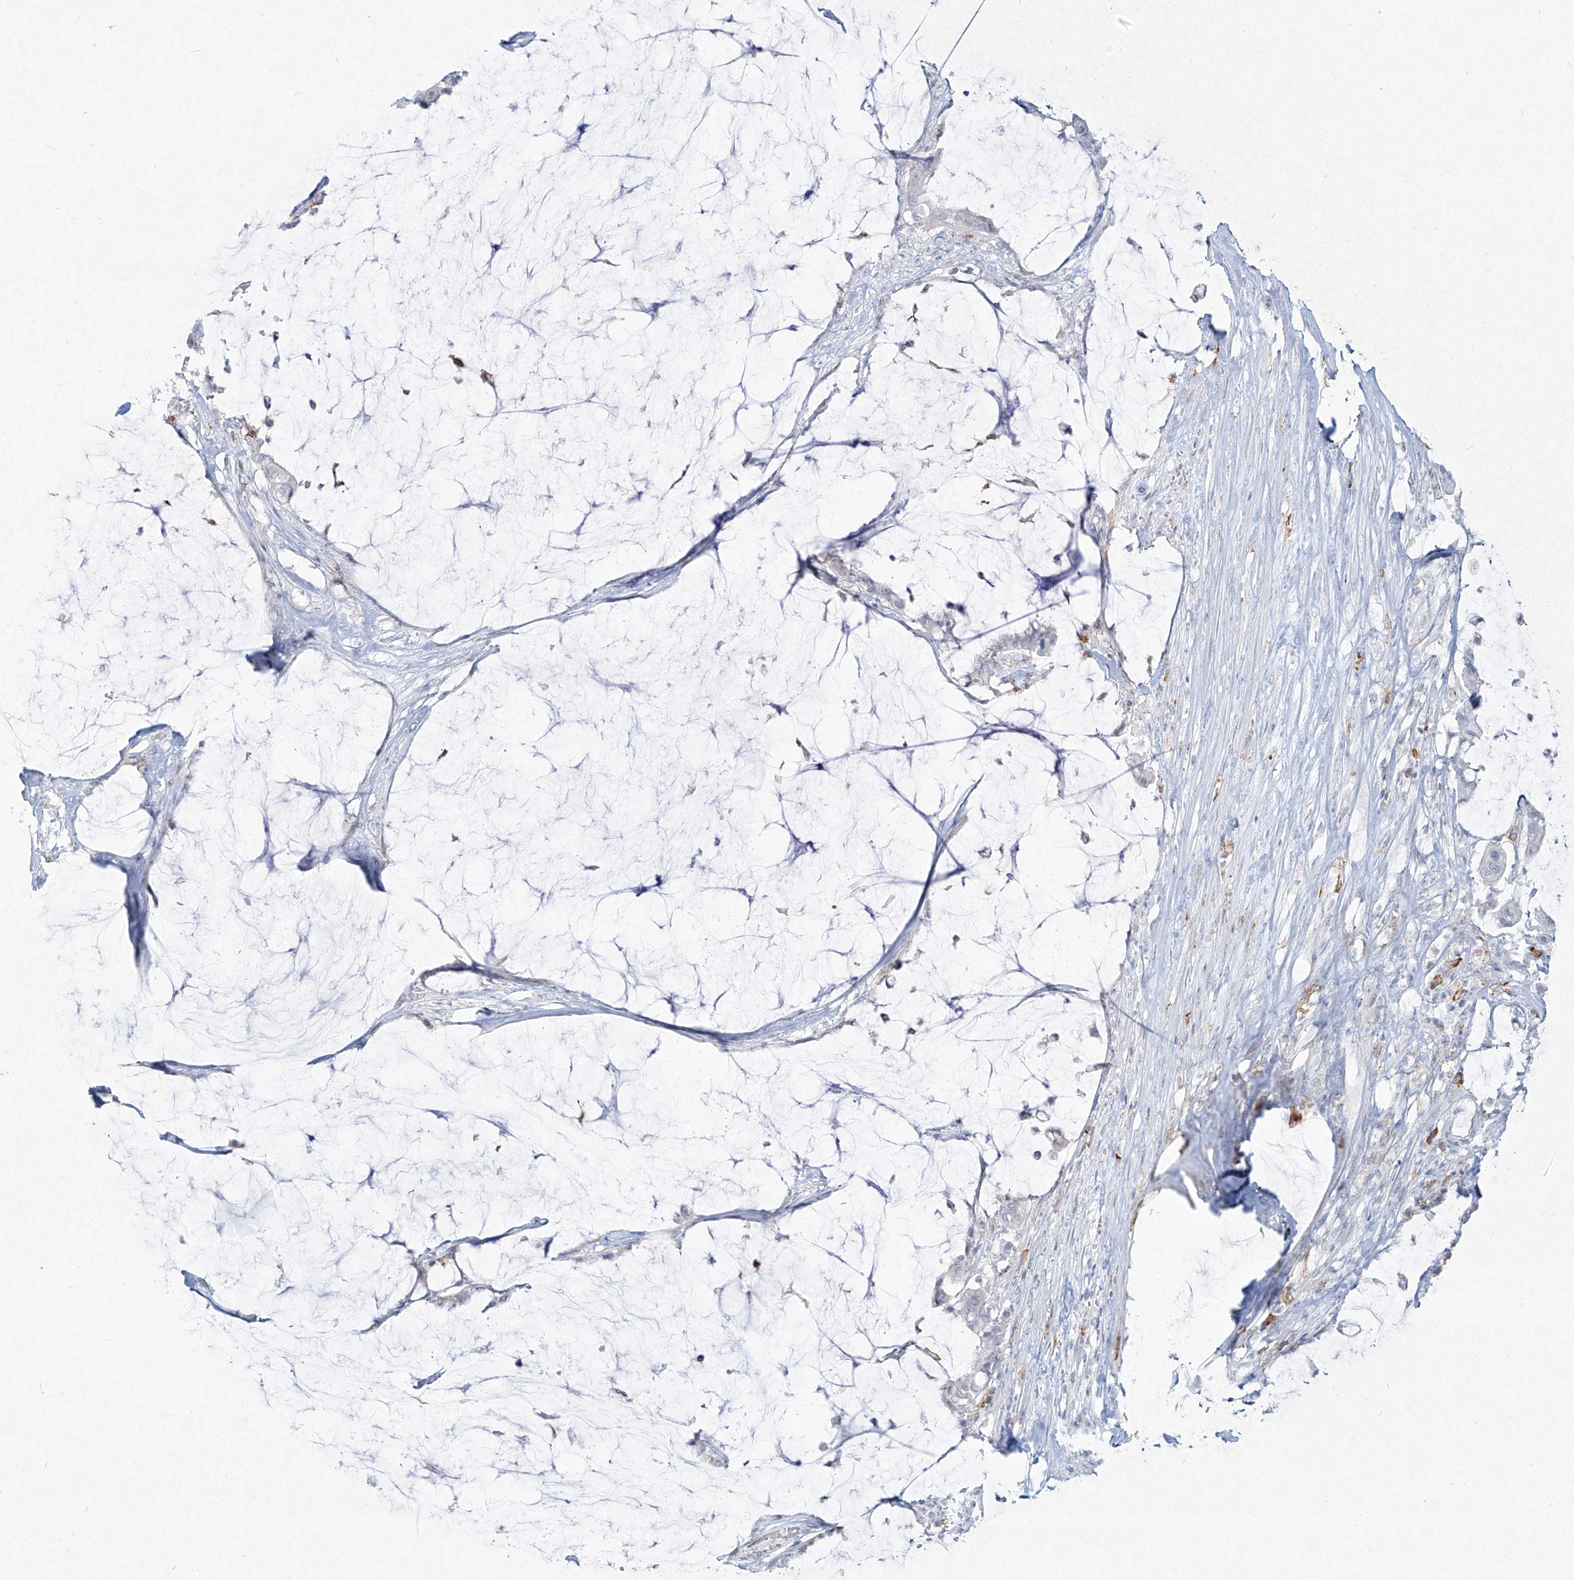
{"staining": {"intensity": "negative", "quantity": "none", "location": "none"}, "tissue": "pancreatic cancer", "cell_type": "Tumor cells", "image_type": "cancer", "snomed": [{"axis": "morphology", "description": "Adenocarcinoma, NOS"}, {"axis": "topography", "description": "Pancreas"}], "caption": "Tumor cells show no significant protein staining in pancreatic adenocarcinoma.", "gene": "CD209", "patient": {"sex": "male", "age": 41}}